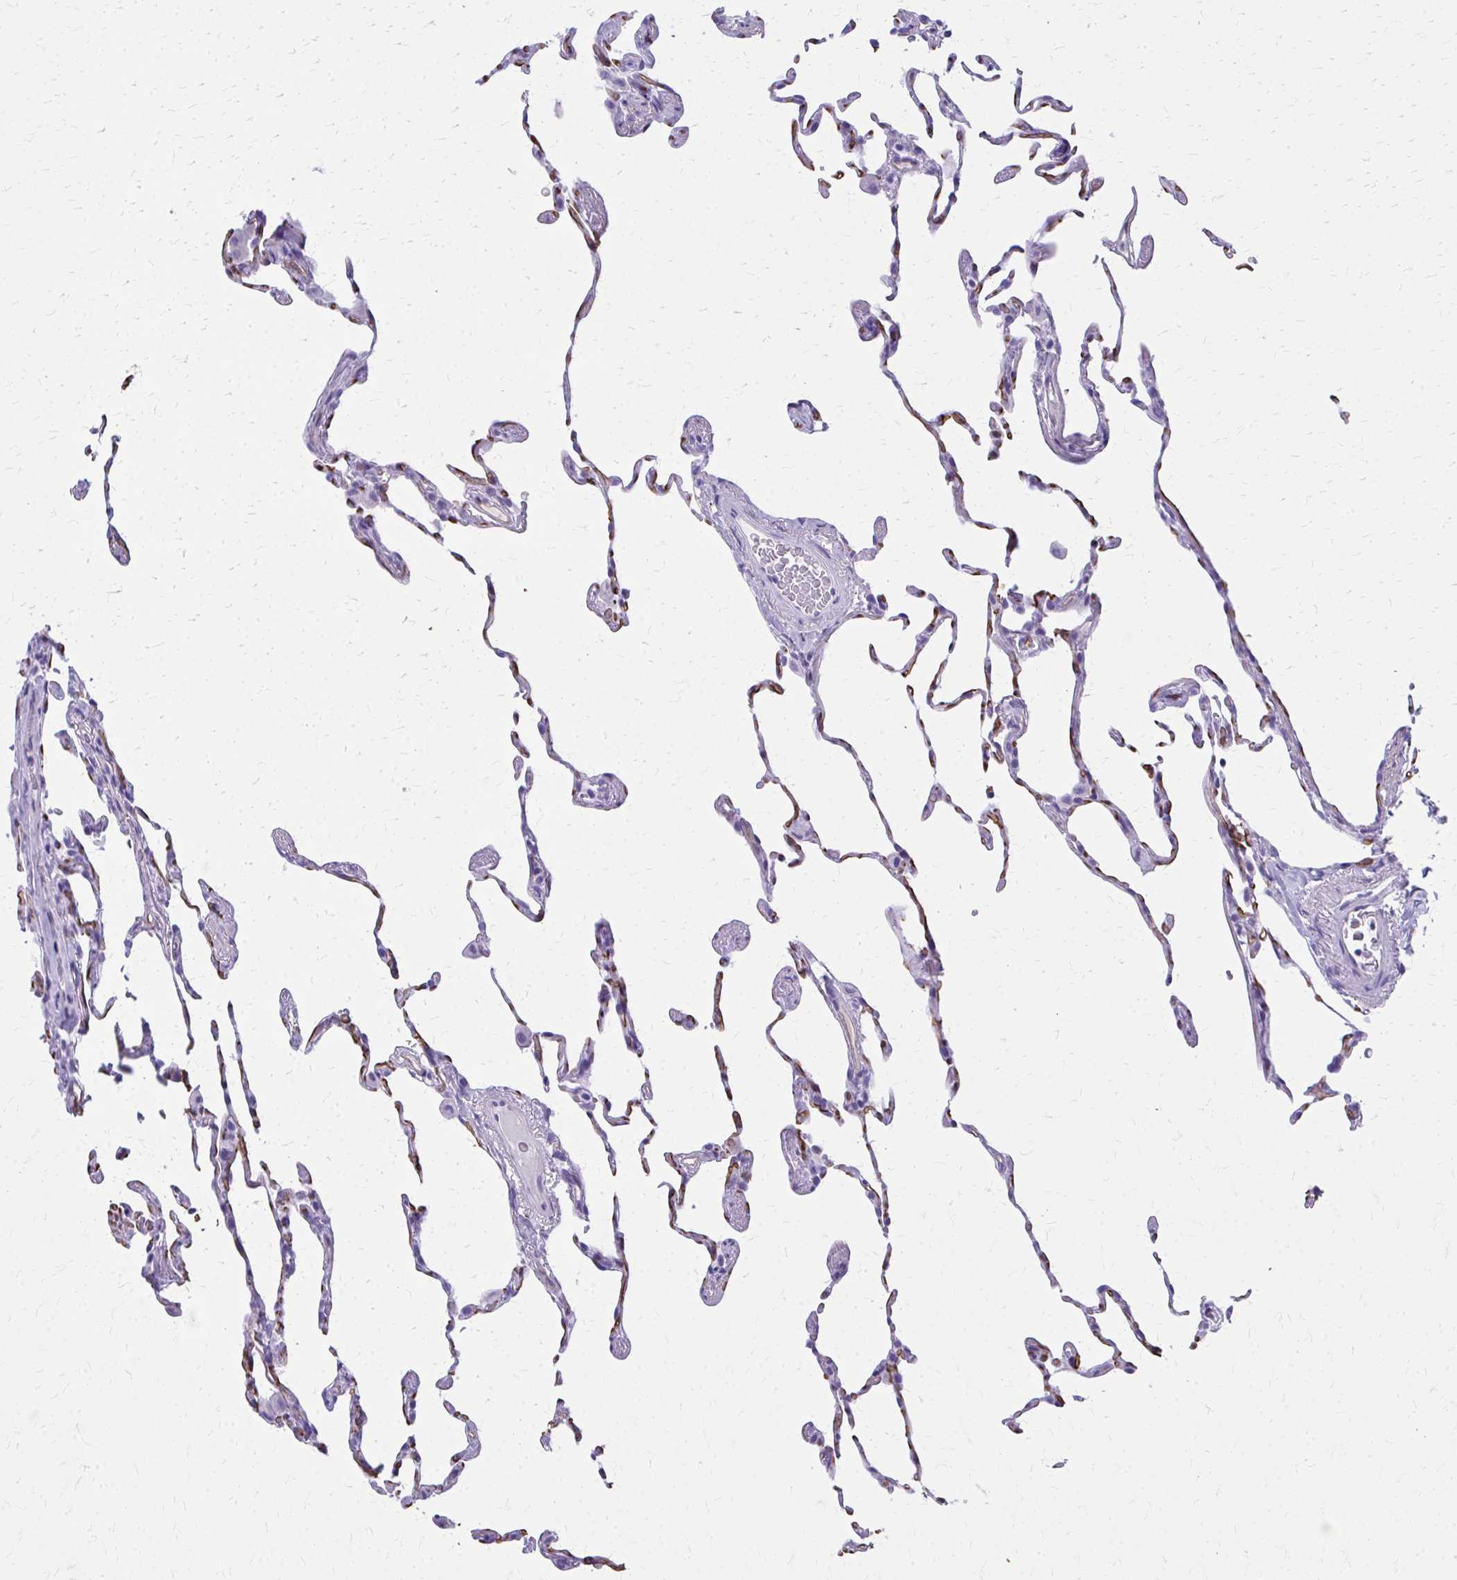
{"staining": {"intensity": "negative", "quantity": "none", "location": "none"}, "tissue": "lung", "cell_type": "Alveolar cells", "image_type": "normal", "snomed": [{"axis": "morphology", "description": "Normal tissue, NOS"}, {"axis": "topography", "description": "Lung"}], "caption": "DAB (3,3'-diaminobenzidine) immunohistochemical staining of normal human lung reveals no significant positivity in alveolar cells.", "gene": "TPSG1", "patient": {"sex": "female", "age": 57}}